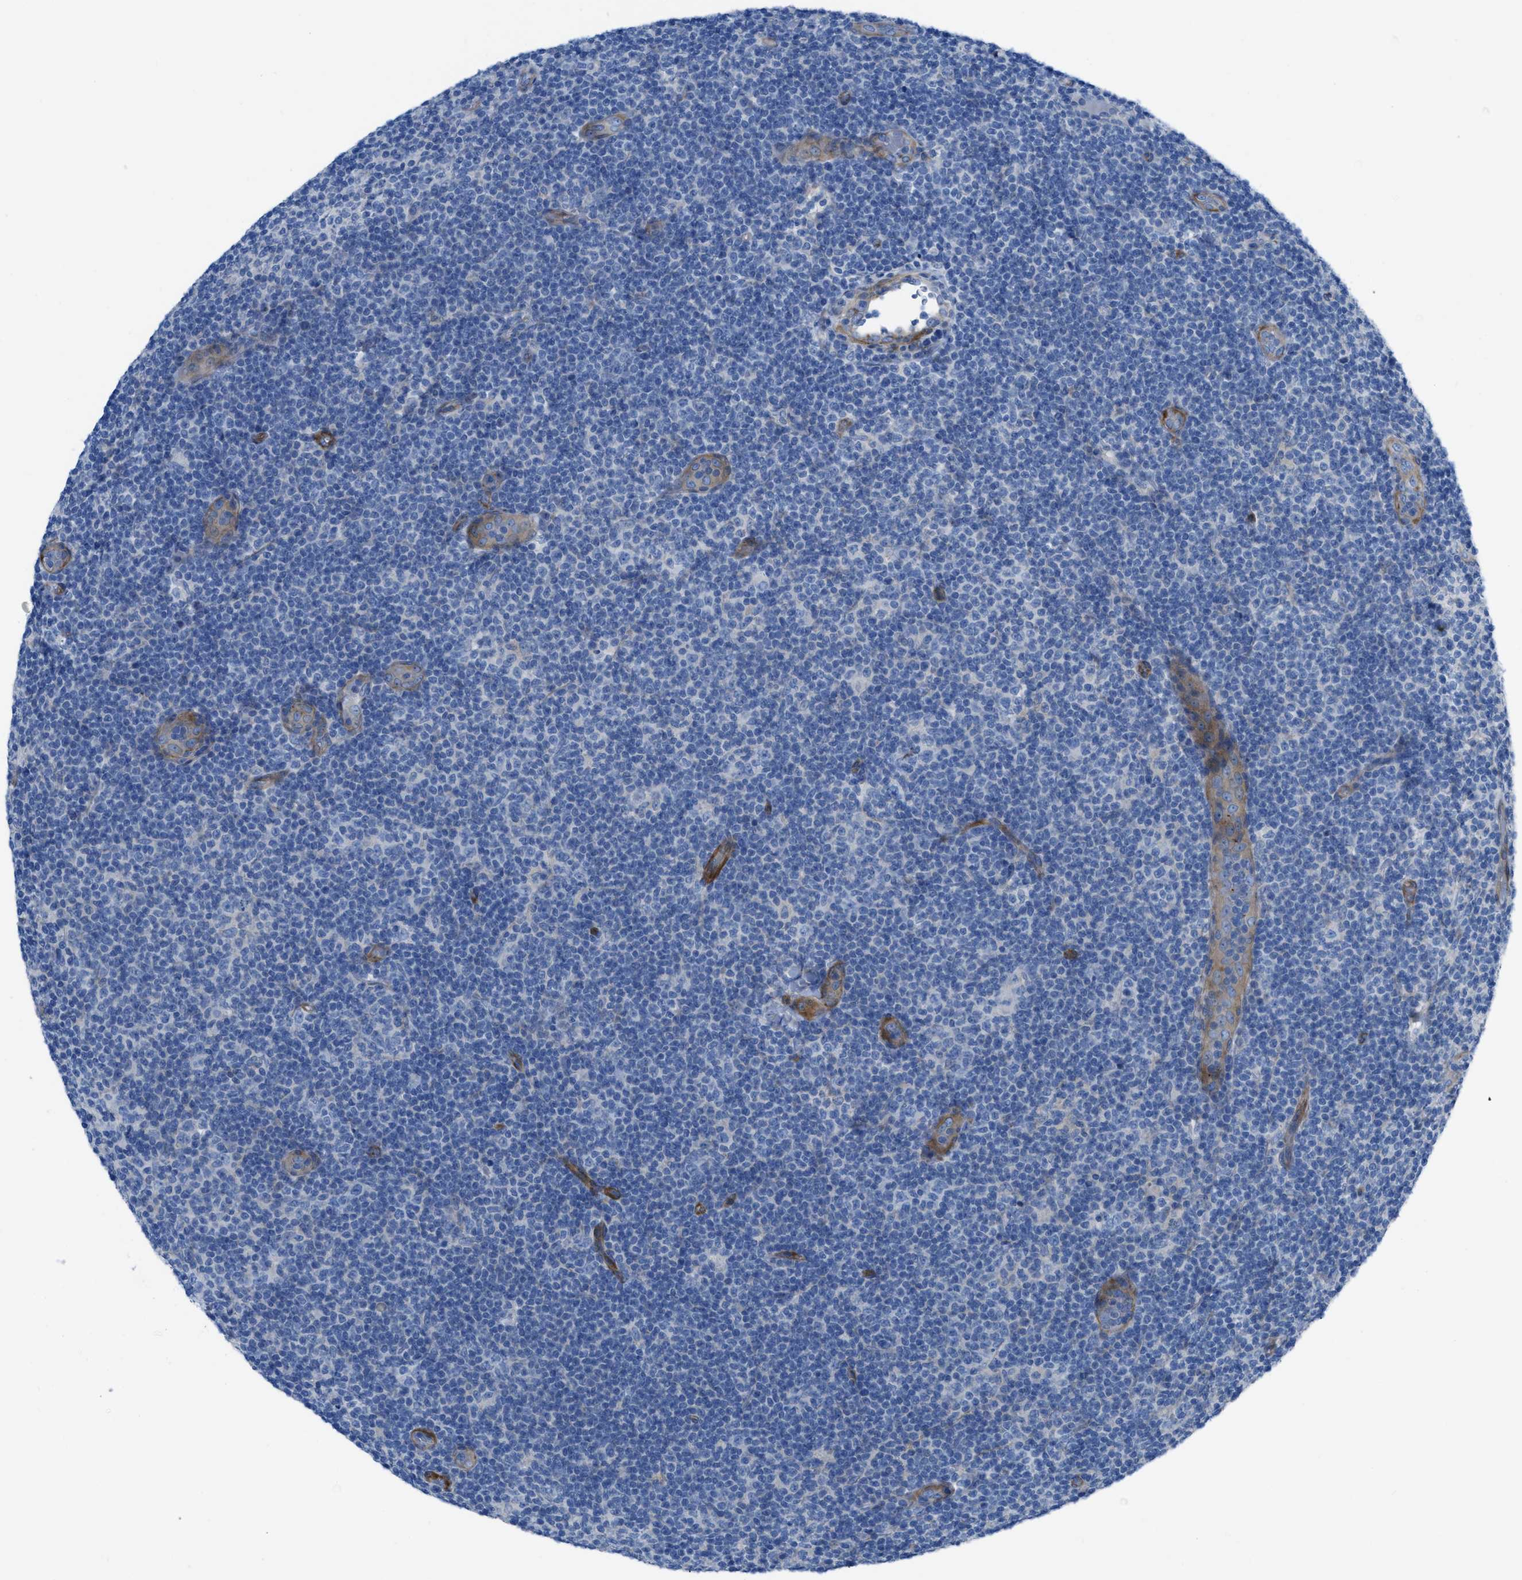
{"staining": {"intensity": "negative", "quantity": "none", "location": "none"}, "tissue": "lymphoma", "cell_type": "Tumor cells", "image_type": "cancer", "snomed": [{"axis": "morphology", "description": "Malignant lymphoma, non-Hodgkin's type, Low grade"}, {"axis": "topography", "description": "Lymph node"}], "caption": "Human lymphoma stained for a protein using IHC displays no positivity in tumor cells.", "gene": "KCNH7", "patient": {"sex": "male", "age": 83}}